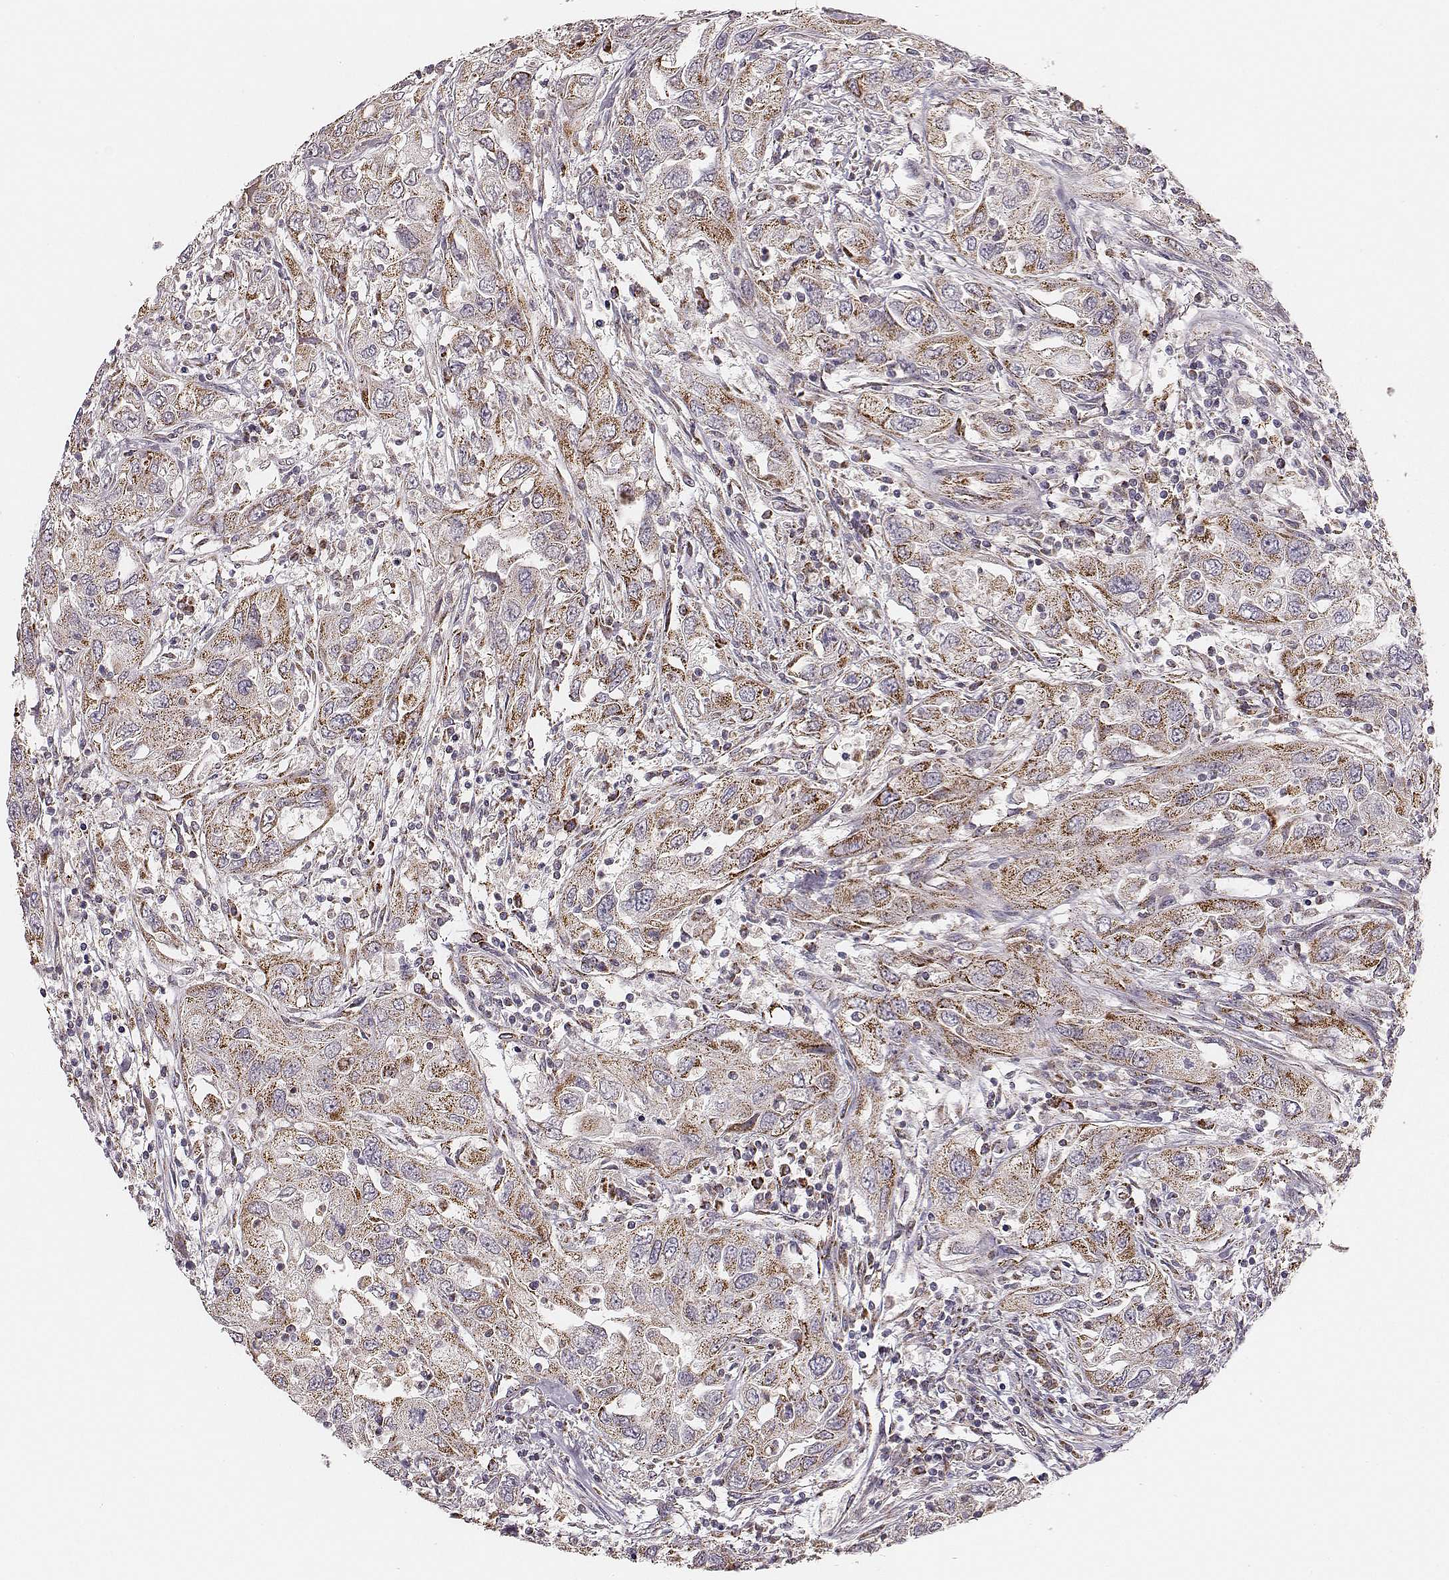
{"staining": {"intensity": "moderate", "quantity": ">75%", "location": "cytoplasmic/membranous"}, "tissue": "urothelial cancer", "cell_type": "Tumor cells", "image_type": "cancer", "snomed": [{"axis": "morphology", "description": "Urothelial carcinoma, High grade"}, {"axis": "topography", "description": "Urinary bladder"}], "caption": "Urothelial cancer stained for a protein exhibits moderate cytoplasmic/membranous positivity in tumor cells. Using DAB (brown) and hematoxylin (blue) stains, captured at high magnification using brightfield microscopy.", "gene": "TUFM", "patient": {"sex": "male", "age": 76}}